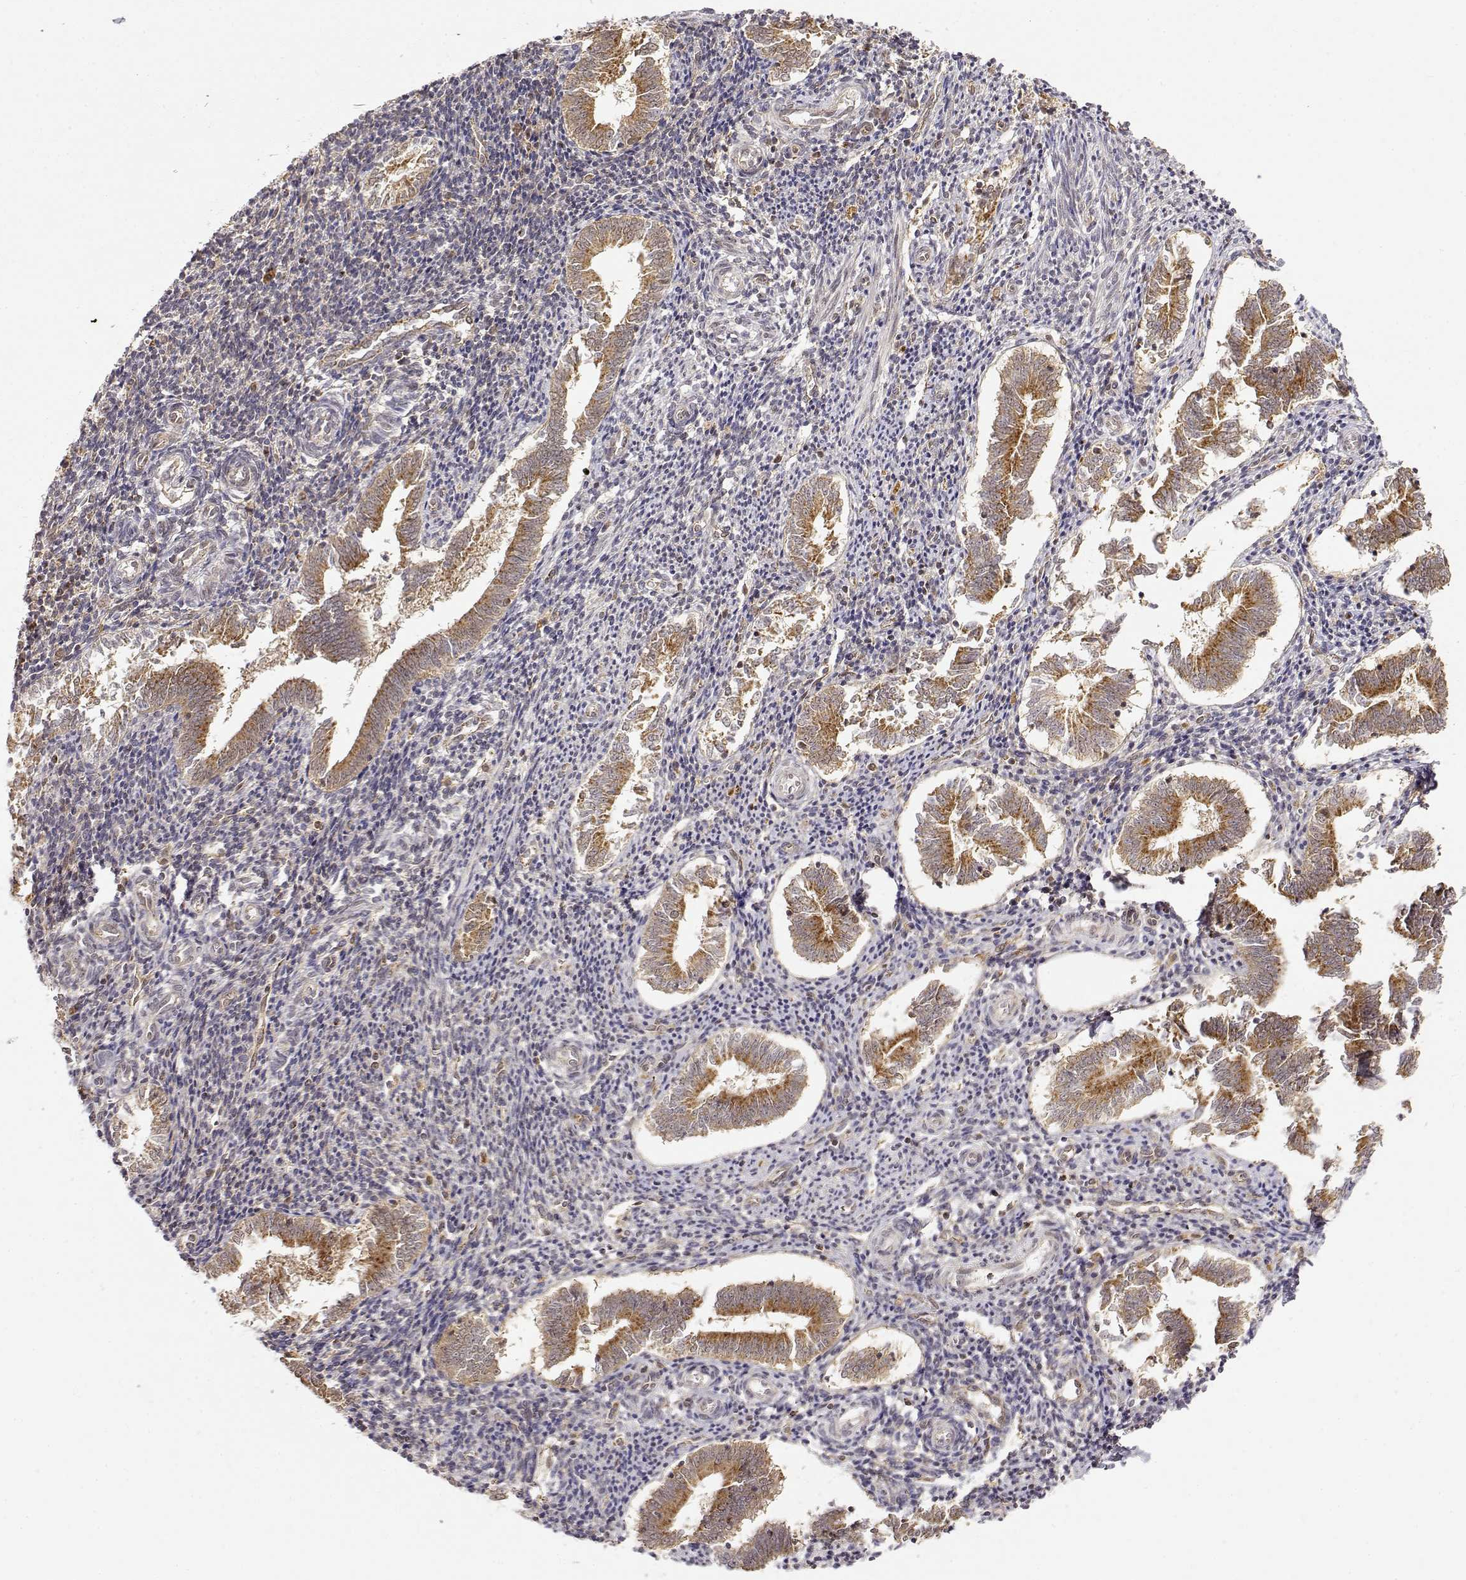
{"staining": {"intensity": "weak", "quantity": "<25%", "location": "nuclear"}, "tissue": "endometrium", "cell_type": "Cells in endometrial stroma", "image_type": "normal", "snomed": [{"axis": "morphology", "description": "Normal tissue, NOS"}, {"axis": "topography", "description": "Endometrium"}], "caption": "This is an immunohistochemistry (IHC) image of normal human endometrium. There is no positivity in cells in endometrial stroma.", "gene": "RNF13", "patient": {"sex": "female", "age": 25}}